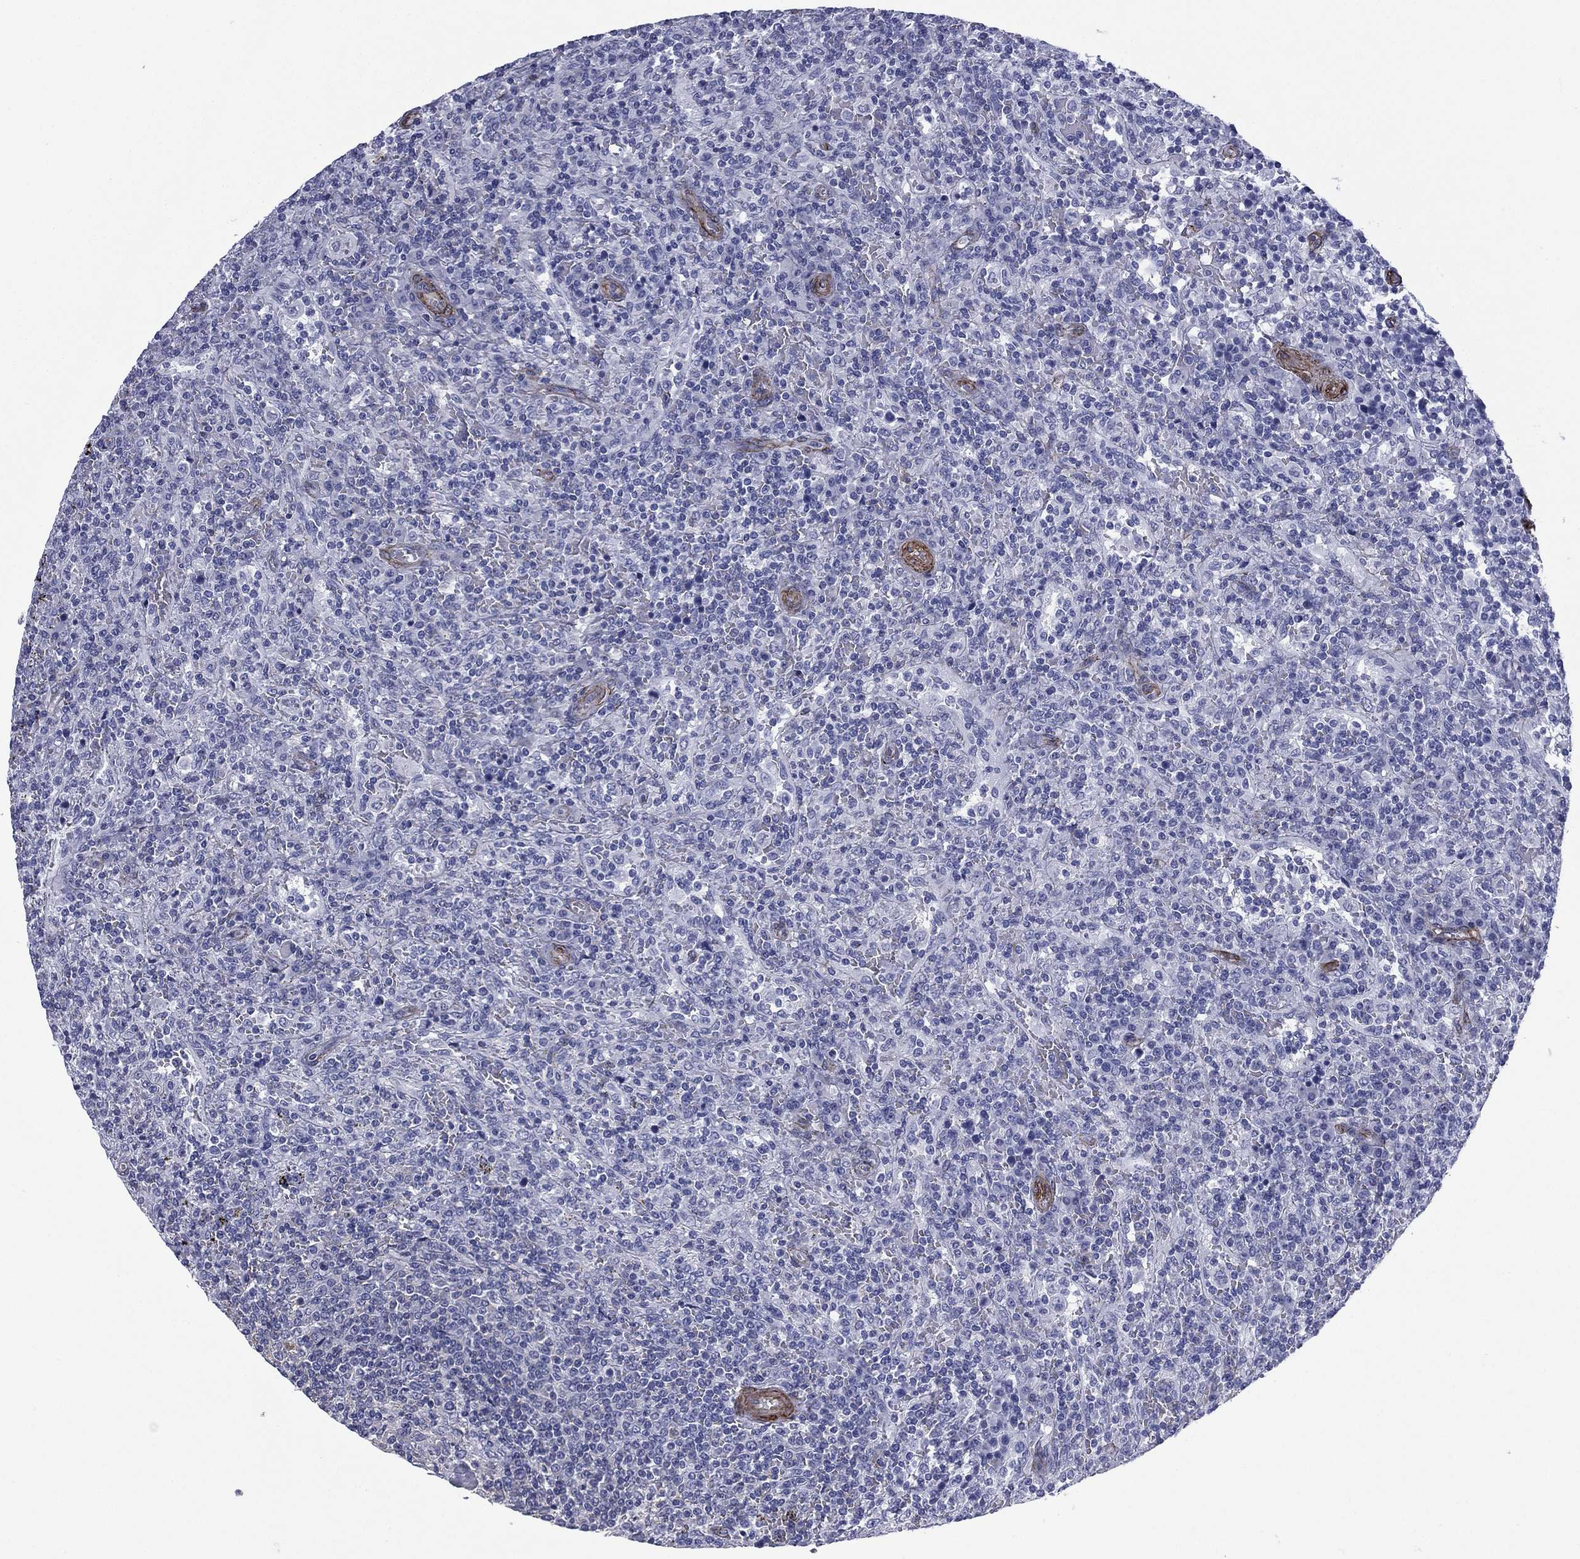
{"staining": {"intensity": "negative", "quantity": "none", "location": "none"}, "tissue": "lymphoma", "cell_type": "Tumor cells", "image_type": "cancer", "snomed": [{"axis": "morphology", "description": "Malignant lymphoma, non-Hodgkin's type, Low grade"}, {"axis": "topography", "description": "Spleen"}], "caption": "Low-grade malignant lymphoma, non-Hodgkin's type stained for a protein using immunohistochemistry shows no staining tumor cells.", "gene": "CAVIN3", "patient": {"sex": "male", "age": 62}}